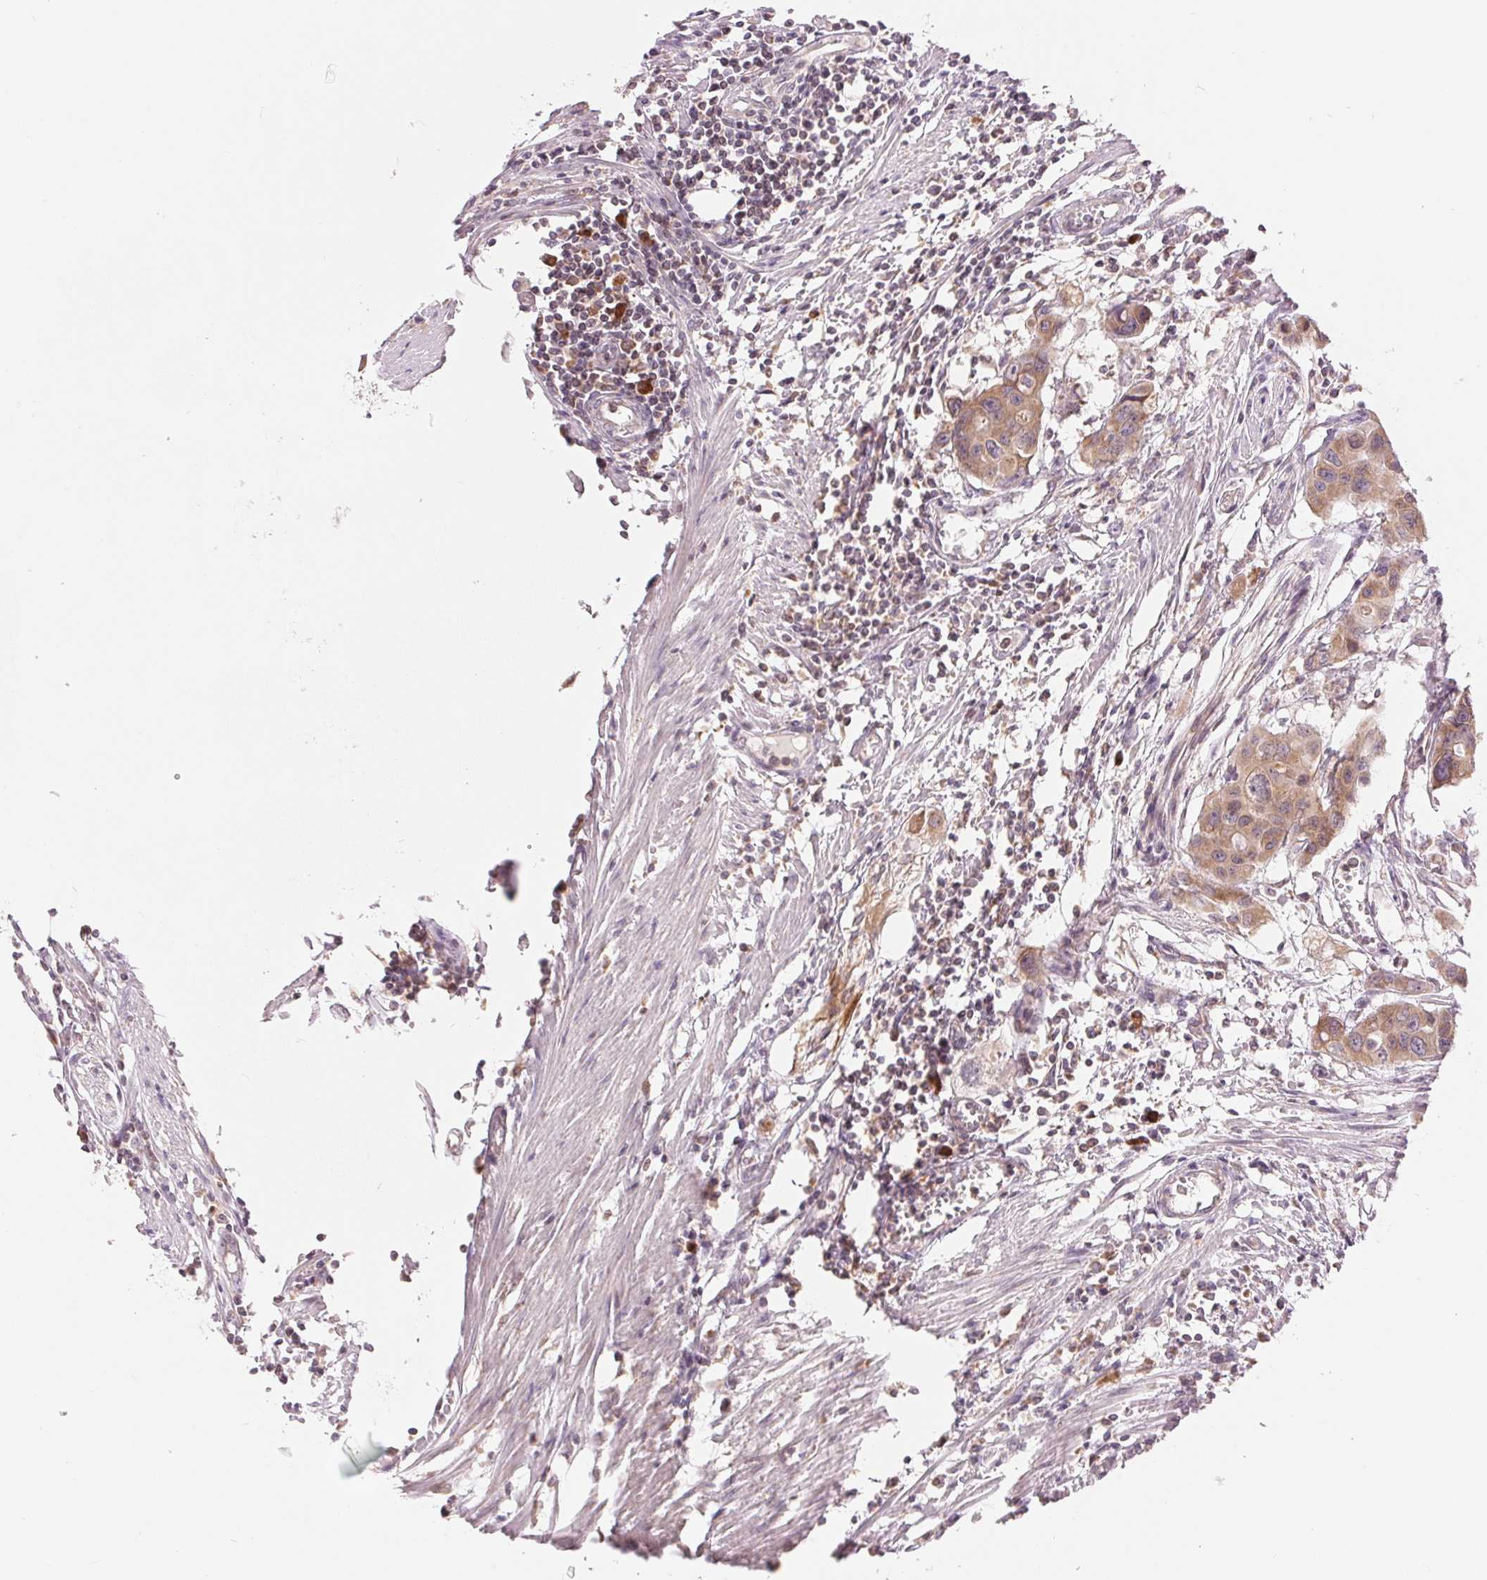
{"staining": {"intensity": "moderate", "quantity": ">75%", "location": "cytoplasmic/membranous"}, "tissue": "colorectal cancer", "cell_type": "Tumor cells", "image_type": "cancer", "snomed": [{"axis": "morphology", "description": "Adenocarcinoma, NOS"}, {"axis": "topography", "description": "Colon"}], "caption": "High-power microscopy captured an immunohistochemistry (IHC) micrograph of colorectal cancer, revealing moderate cytoplasmic/membranous staining in about >75% of tumor cells. (IHC, brightfield microscopy, high magnification).", "gene": "TECR", "patient": {"sex": "male", "age": 77}}